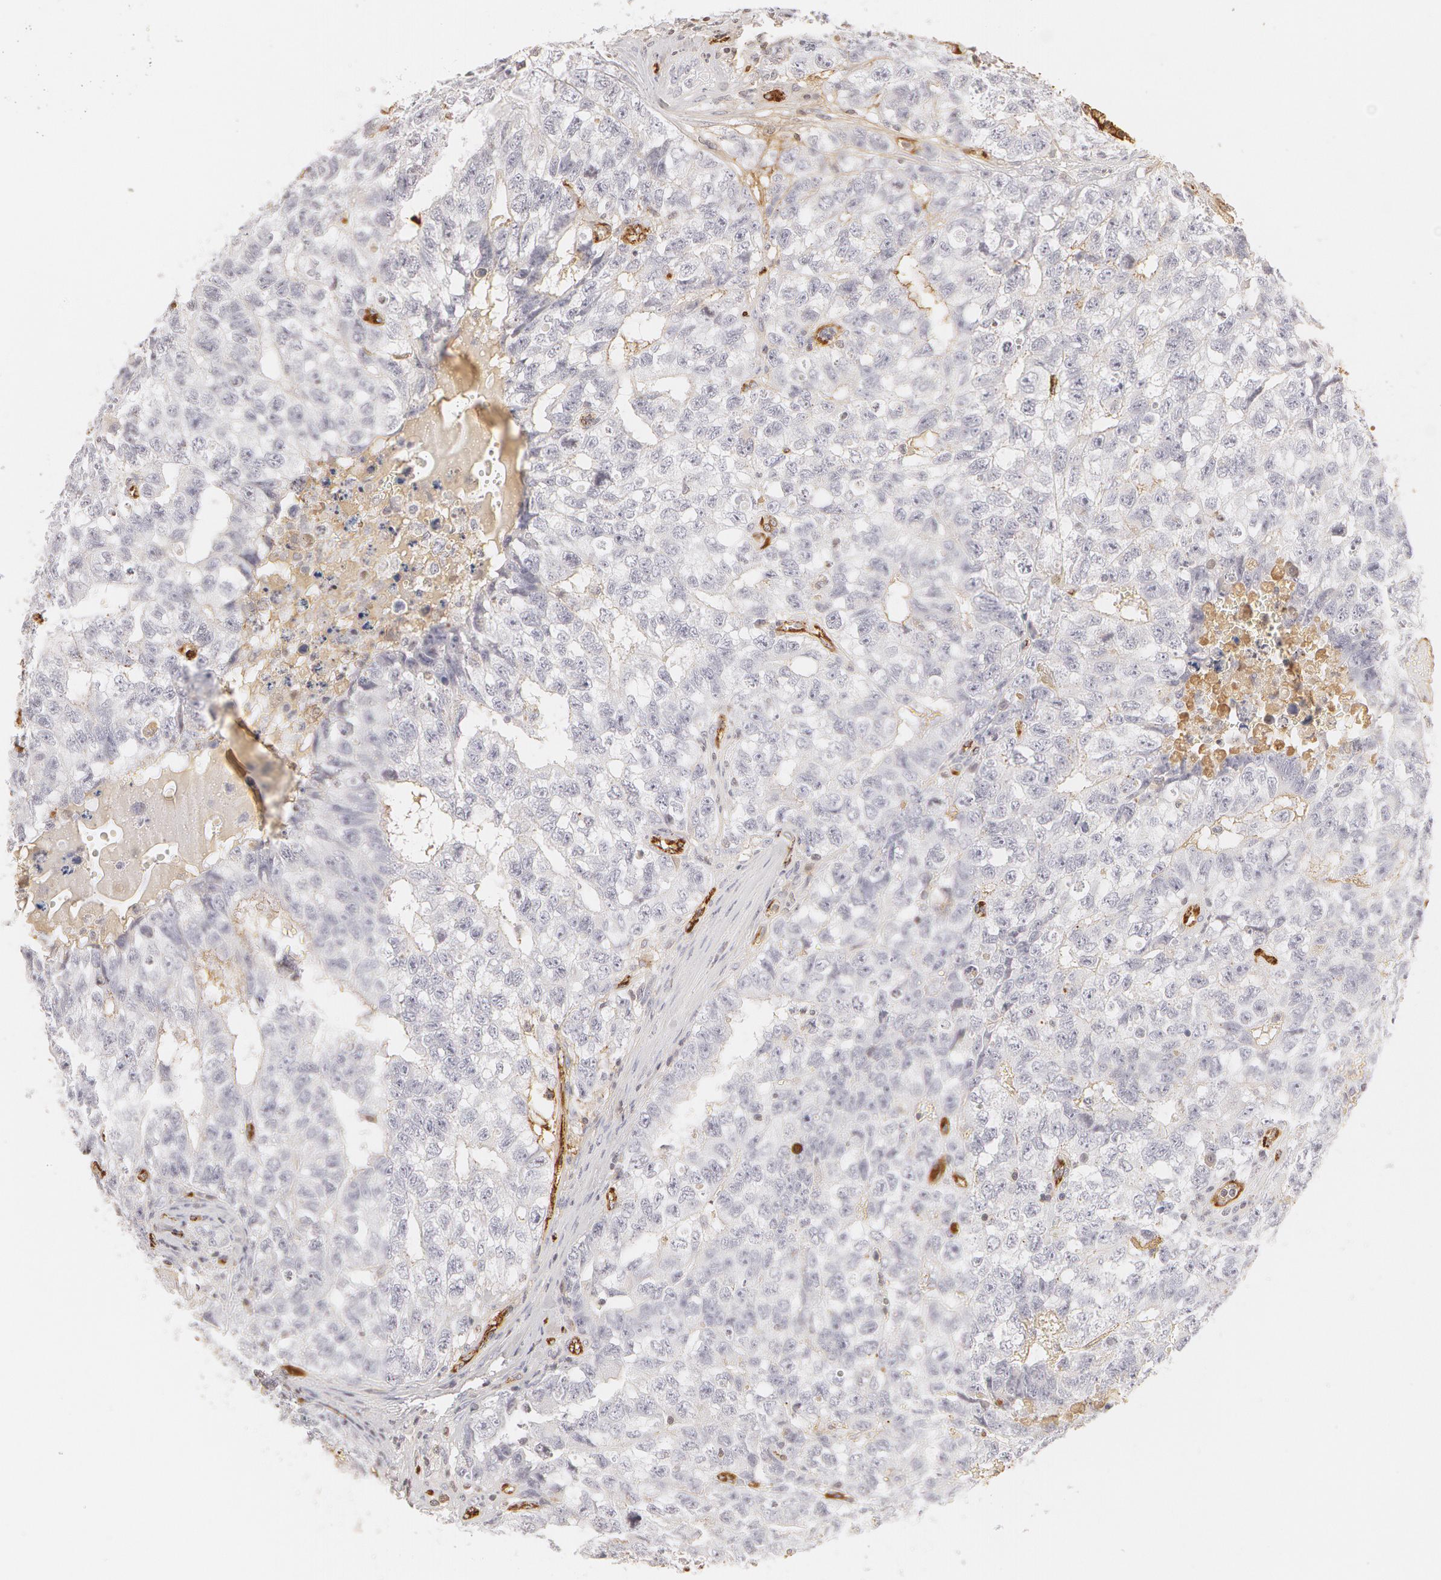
{"staining": {"intensity": "negative", "quantity": "none", "location": "none"}, "tissue": "testis cancer", "cell_type": "Tumor cells", "image_type": "cancer", "snomed": [{"axis": "morphology", "description": "Carcinoma, Embryonal, NOS"}, {"axis": "topography", "description": "Testis"}], "caption": "Tumor cells show no significant staining in embryonal carcinoma (testis).", "gene": "VWF", "patient": {"sex": "male", "age": 31}}